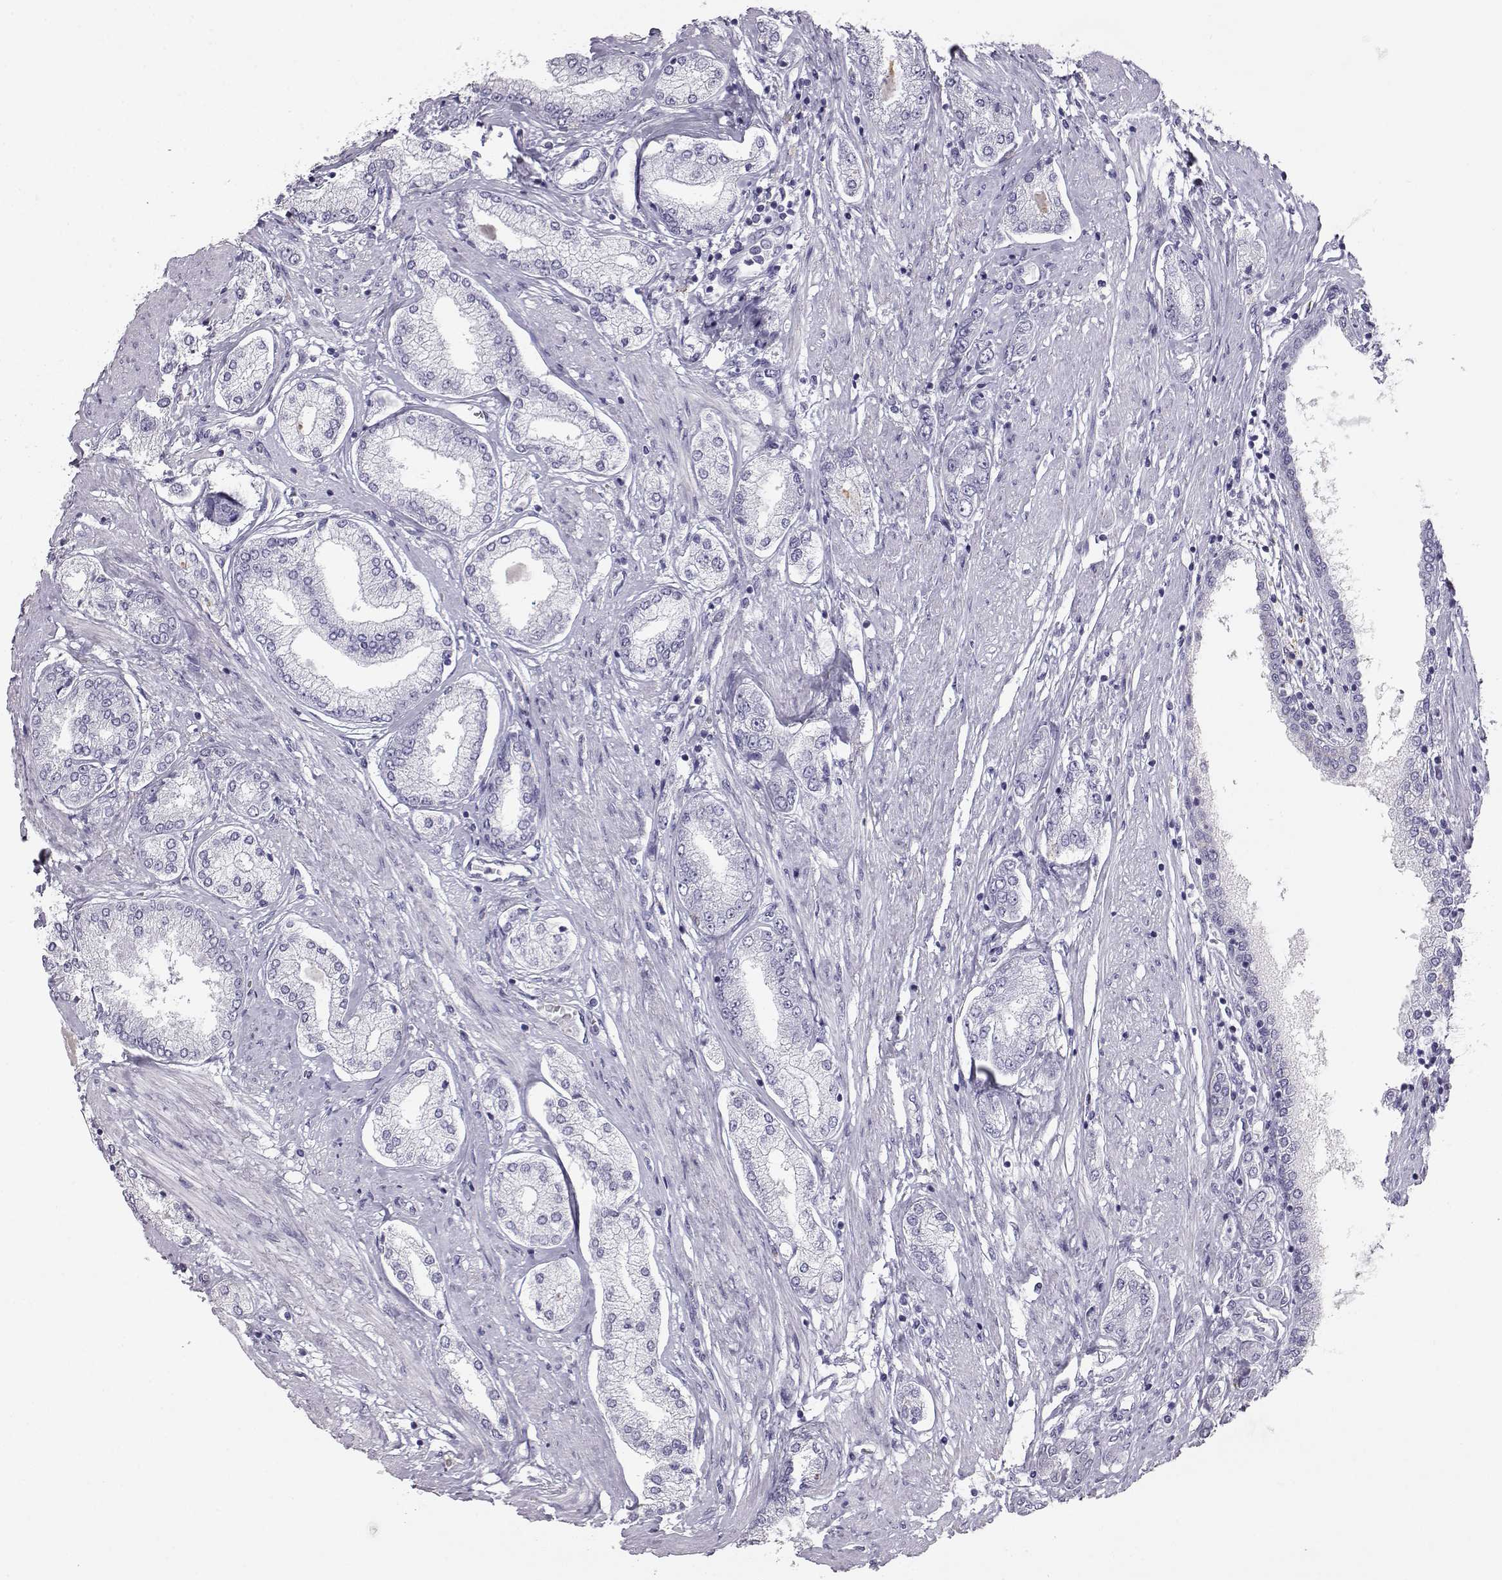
{"staining": {"intensity": "negative", "quantity": "none", "location": "none"}, "tissue": "prostate cancer", "cell_type": "Tumor cells", "image_type": "cancer", "snomed": [{"axis": "morphology", "description": "Adenocarcinoma, NOS"}, {"axis": "topography", "description": "Prostate"}], "caption": "Immunohistochemical staining of human prostate adenocarcinoma exhibits no significant staining in tumor cells. The staining is performed using DAB (3,3'-diaminobenzidine) brown chromogen with nuclei counter-stained in using hematoxylin.", "gene": "ITLN2", "patient": {"sex": "male", "age": 63}}